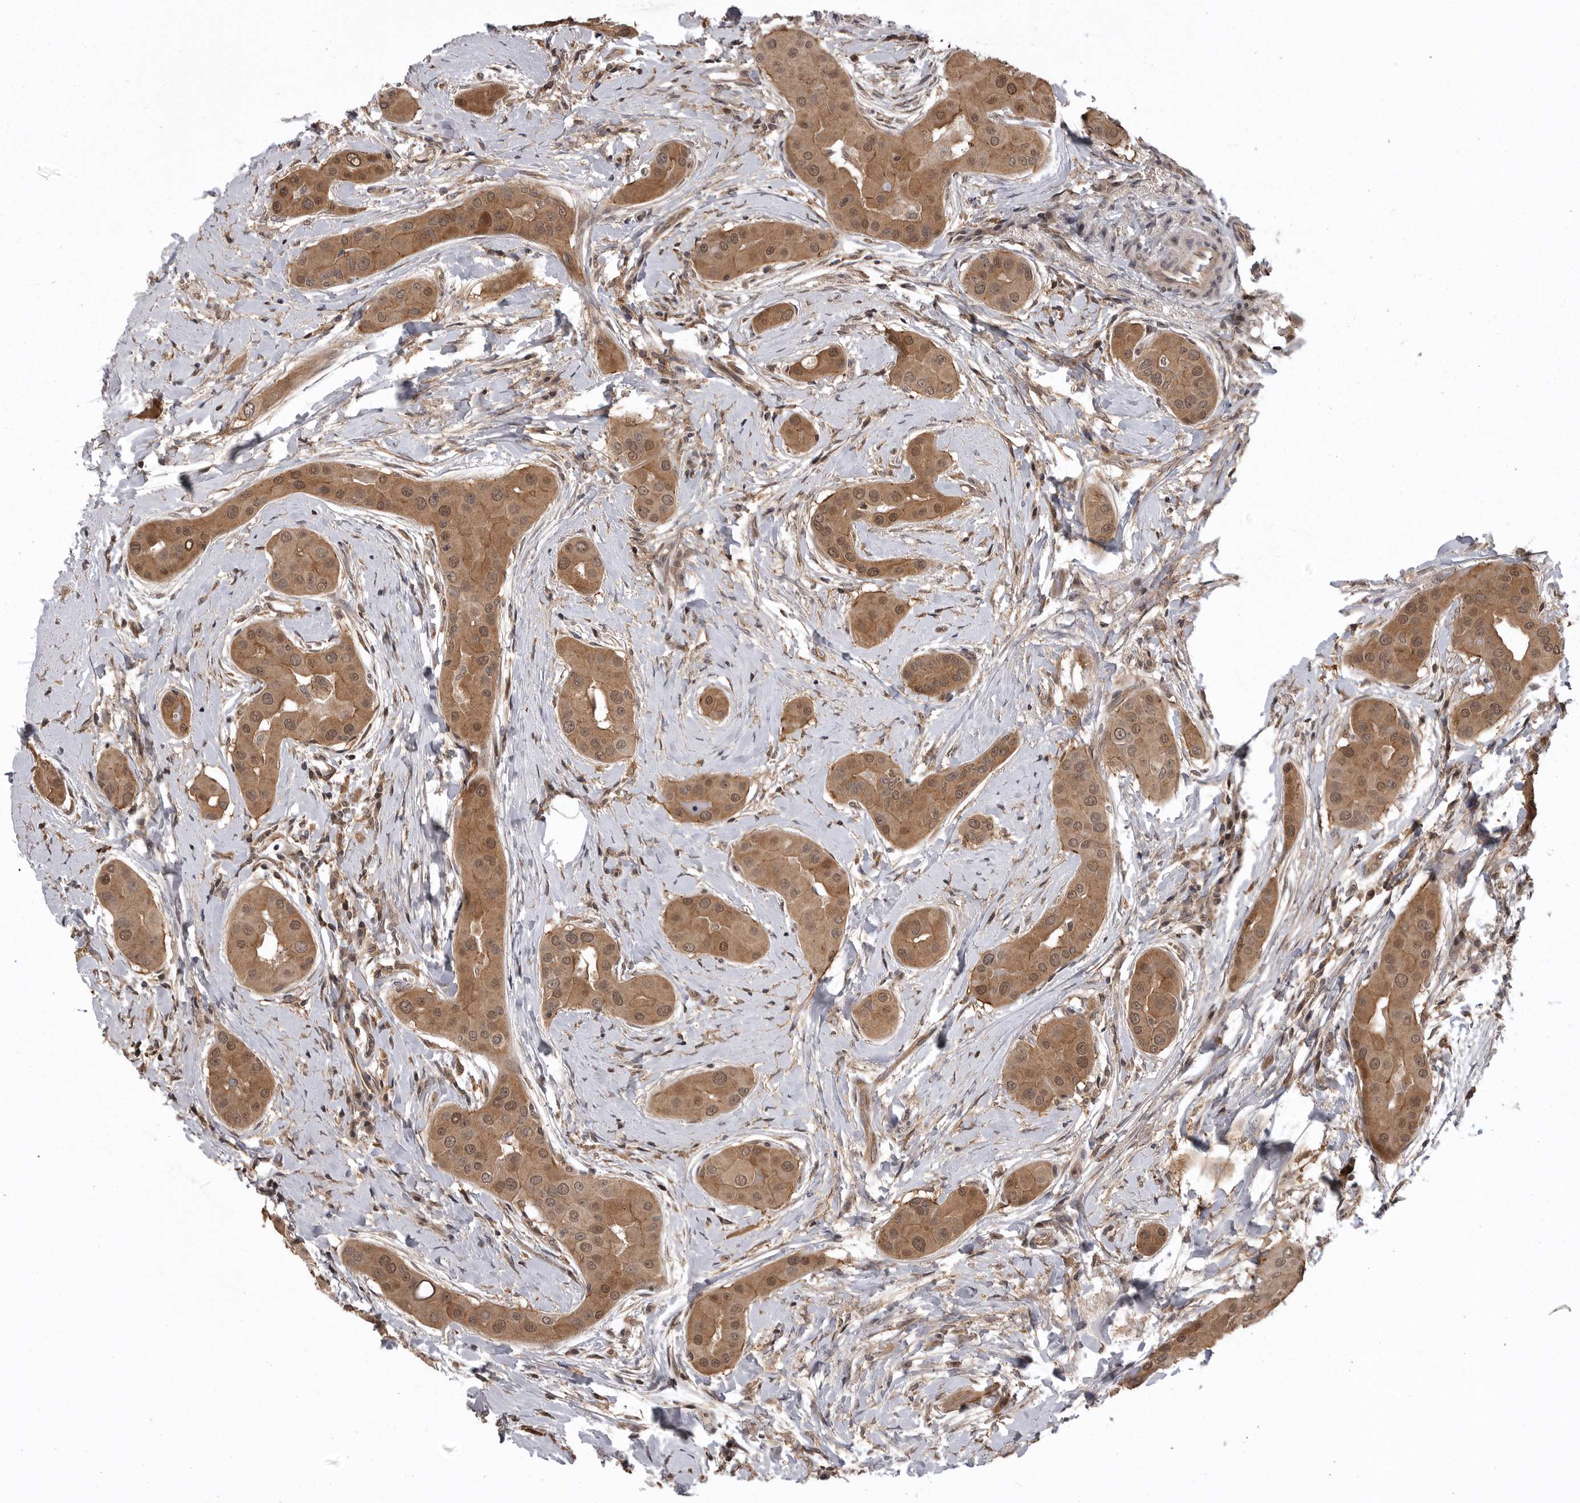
{"staining": {"intensity": "moderate", "quantity": ">75%", "location": "cytoplasmic/membranous,nuclear"}, "tissue": "thyroid cancer", "cell_type": "Tumor cells", "image_type": "cancer", "snomed": [{"axis": "morphology", "description": "Papillary adenocarcinoma, NOS"}, {"axis": "topography", "description": "Thyroid gland"}], "caption": "Immunohistochemistry (IHC) (DAB (3,3'-diaminobenzidine)) staining of papillary adenocarcinoma (thyroid) demonstrates moderate cytoplasmic/membranous and nuclear protein positivity in approximately >75% of tumor cells.", "gene": "AOAH", "patient": {"sex": "male", "age": 33}}